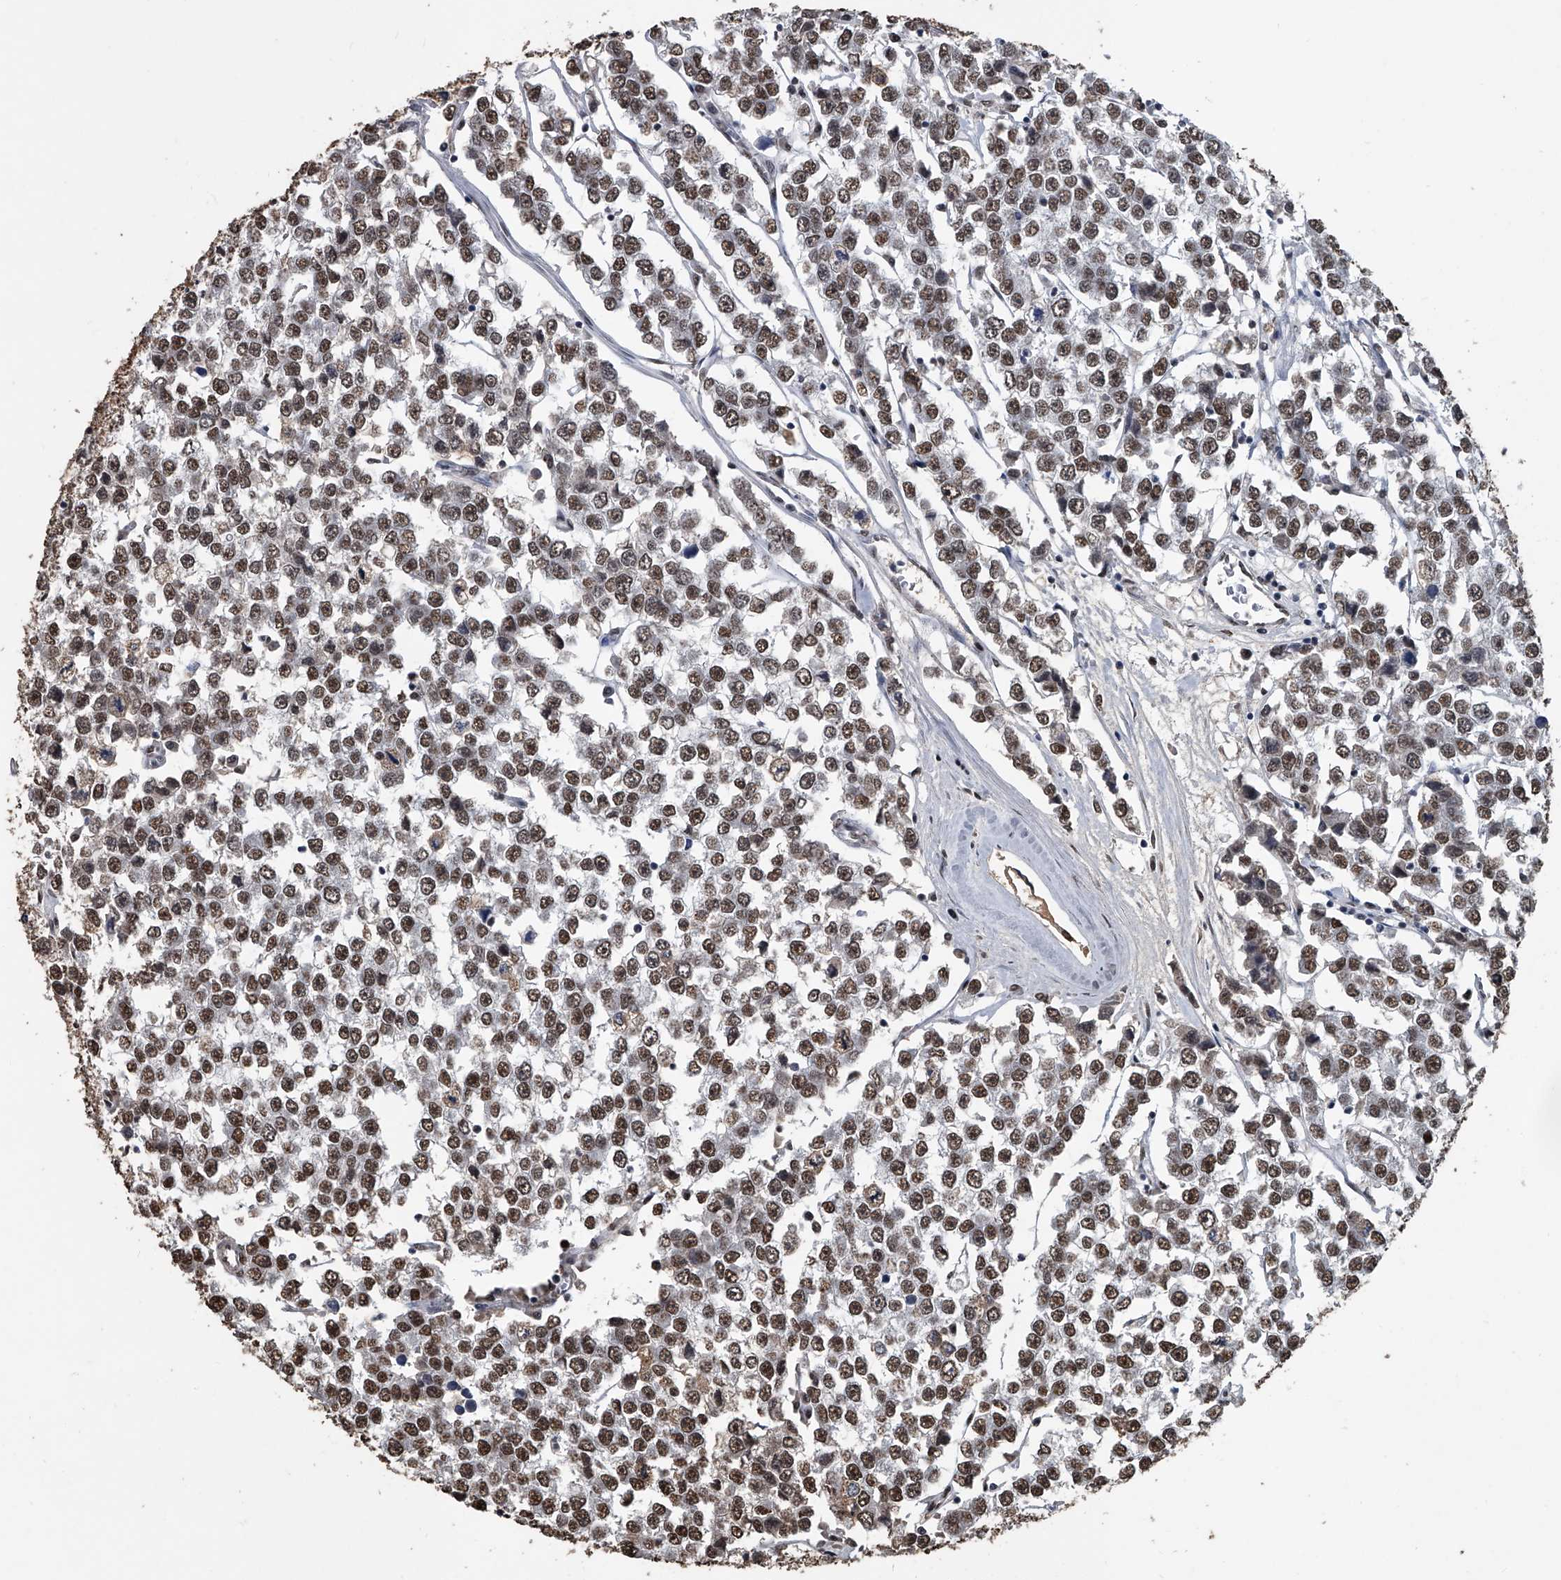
{"staining": {"intensity": "strong", "quantity": ">75%", "location": "nuclear"}, "tissue": "testis cancer", "cell_type": "Tumor cells", "image_type": "cancer", "snomed": [{"axis": "morphology", "description": "Seminoma, NOS"}, {"axis": "morphology", "description": "Carcinoma, Embryonal, NOS"}, {"axis": "topography", "description": "Testis"}], "caption": "IHC of human testis cancer (seminoma) exhibits high levels of strong nuclear staining in about >75% of tumor cells.", "gene": "MATR3", "patient": {"sex": "male", "age": 52}}